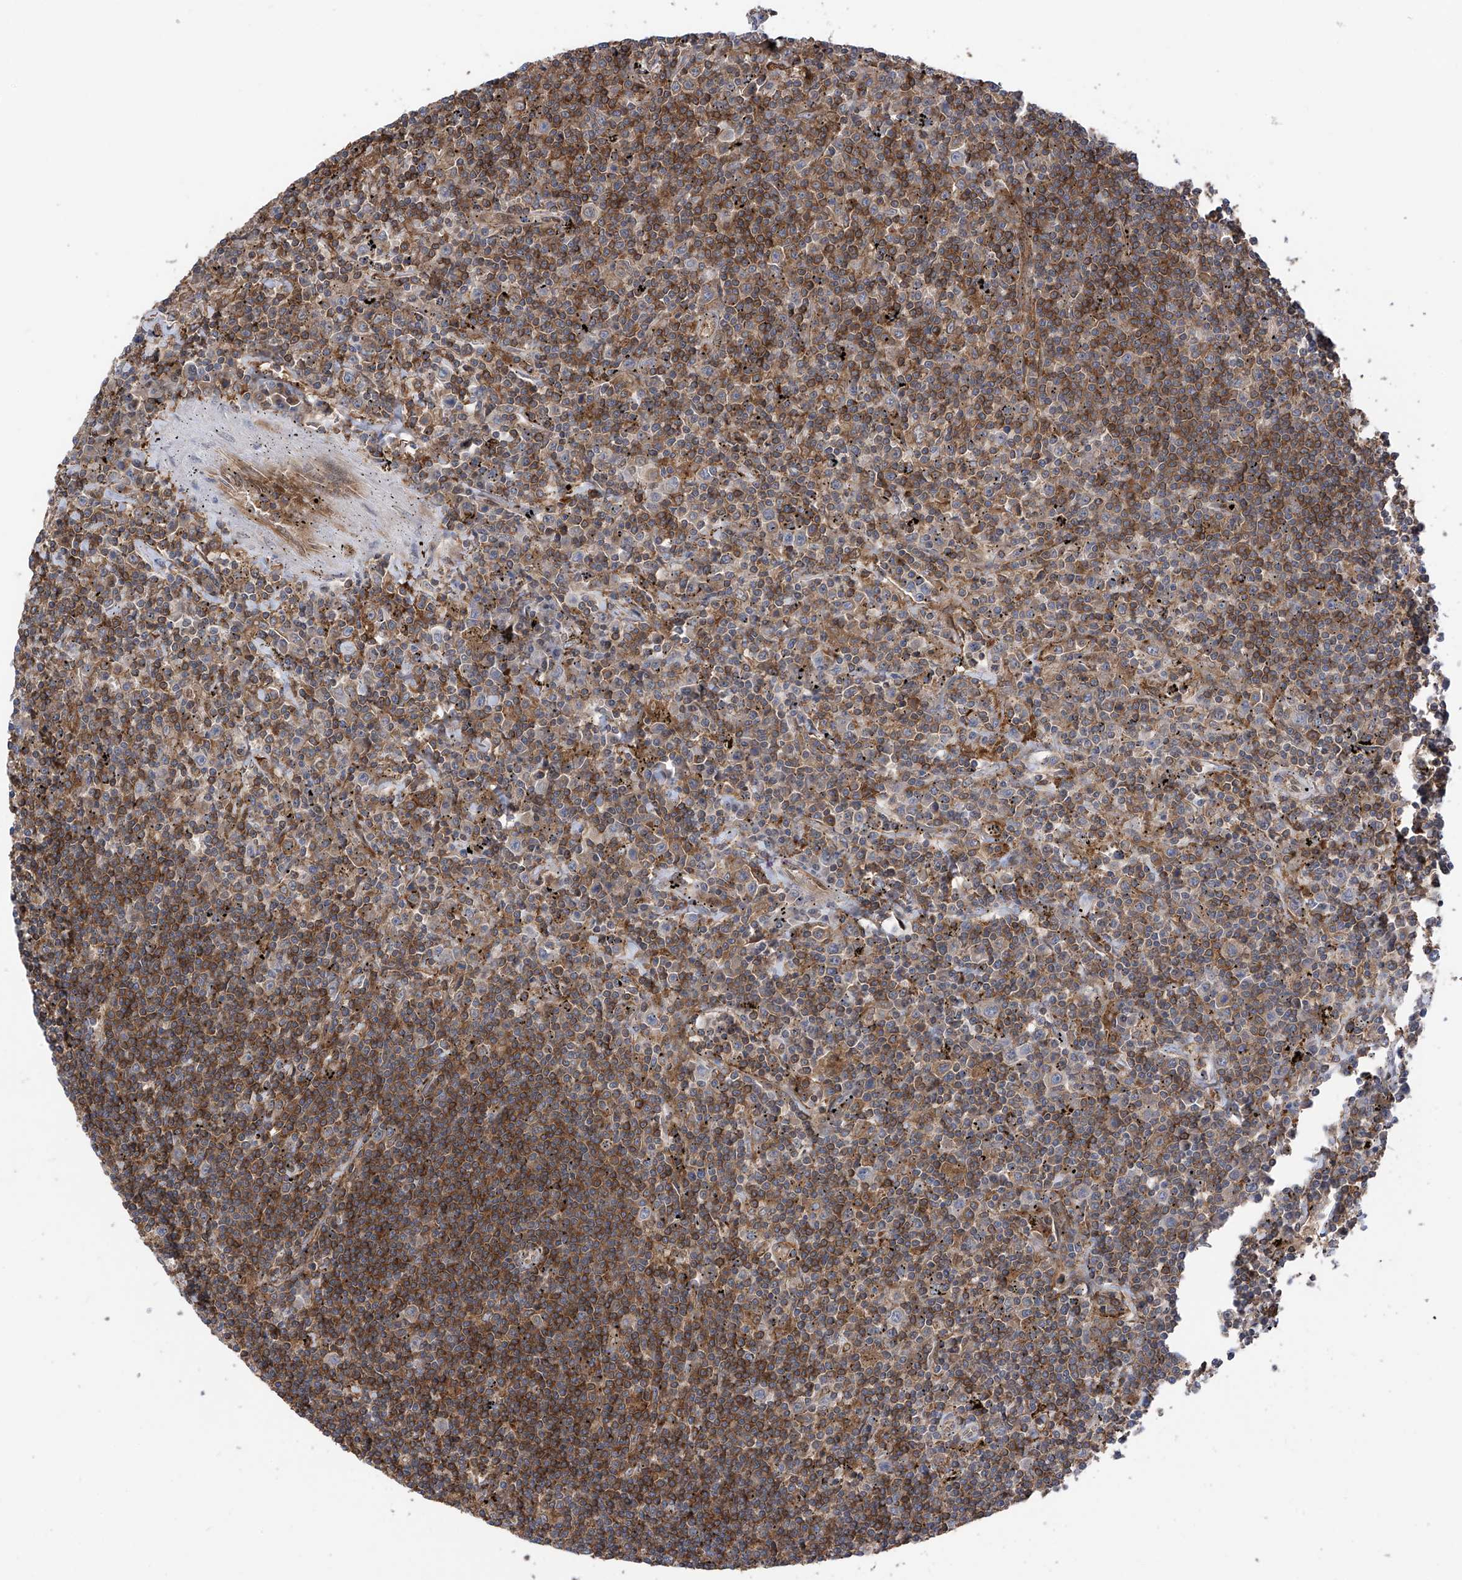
{"staining": {"intensity": "moderate", "quantity": ">75%", "location": "cytoplasmic/membranous"}, "tissue": "lymphoma", "cell_type": "Tumor cells", "image_type": "cancer", "snomed": [{"axis": "morphology", "description": "Malignant lymphoma, non-Hodgkin's type, Low grade"}, {"axis": "topography", "description": "Spleen"}], "caption": "Immunohistochemistry (IHC) histopathology image of neoplastic tissue: human lymphoma stained using immunohistochemistry (IHC) shows medium levels of moderate protein expression localized specifically in the cytoplasmic/membranous of tumor cells, appearing as a cytoplasmic/membranous brown color.", "gene": "CHPF", "patient": {"sex": "male", "age": 76}}